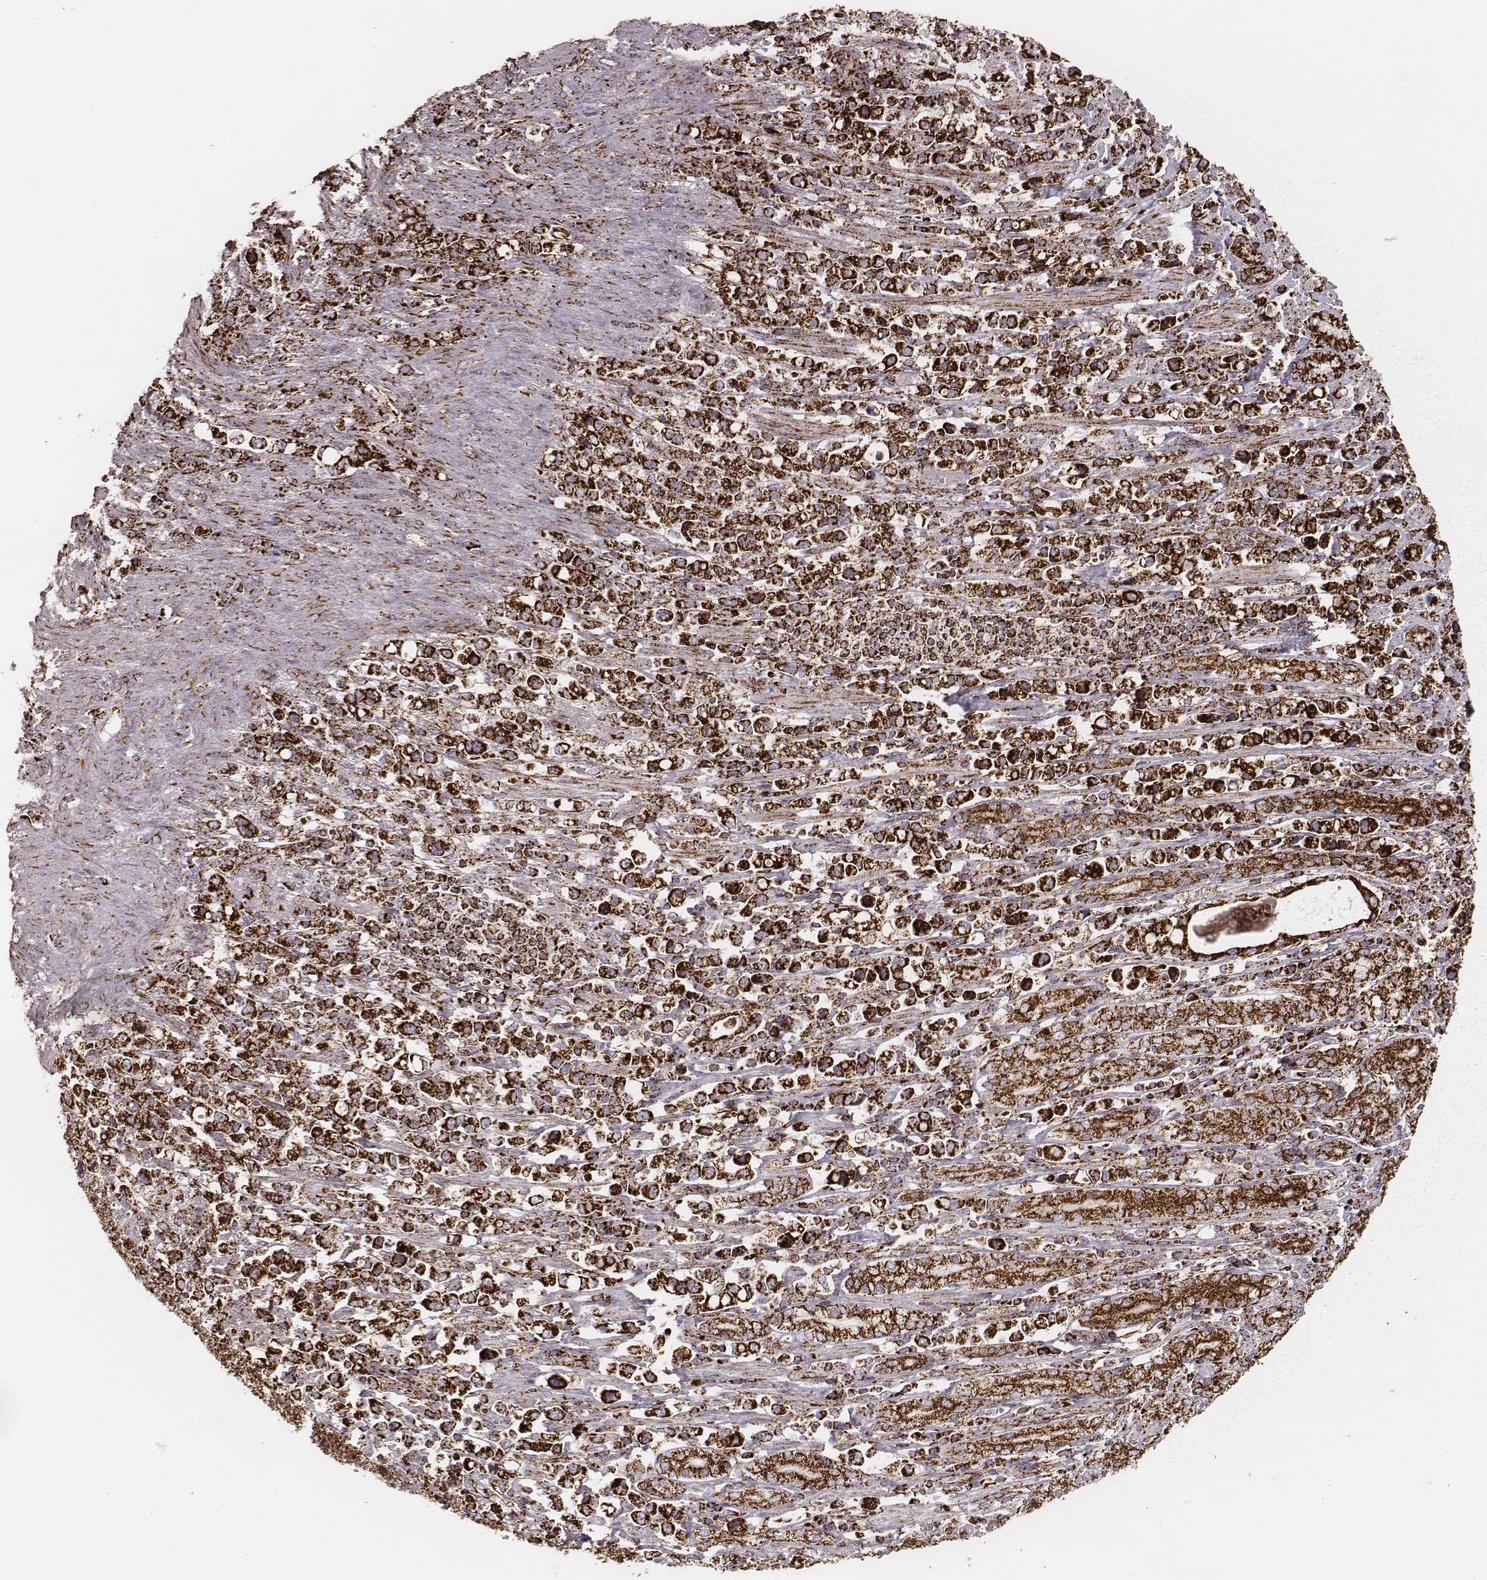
{"staining": {"intensity": "strong", "quantity": ">75%", "location": "cytoplasmic/membranous"}, "tissue": "stomach cancer", "cell_type": "Tumor cells", "image_type": "cancer", "snomed": [{"axis": "morphology", "description": "Adenocarcinoma, NOS"}, {"axis": "topography", "description": "Stomach"}], "caption": "Approximately >75% of tumor cells in human stomach adenocarcinoma reveal strong cytoplasmic/membranous protein staining as visualized by brown immunohistochemical staining.", "gene": "TUFM", "patient": {"sex": "male", "age": 63}}